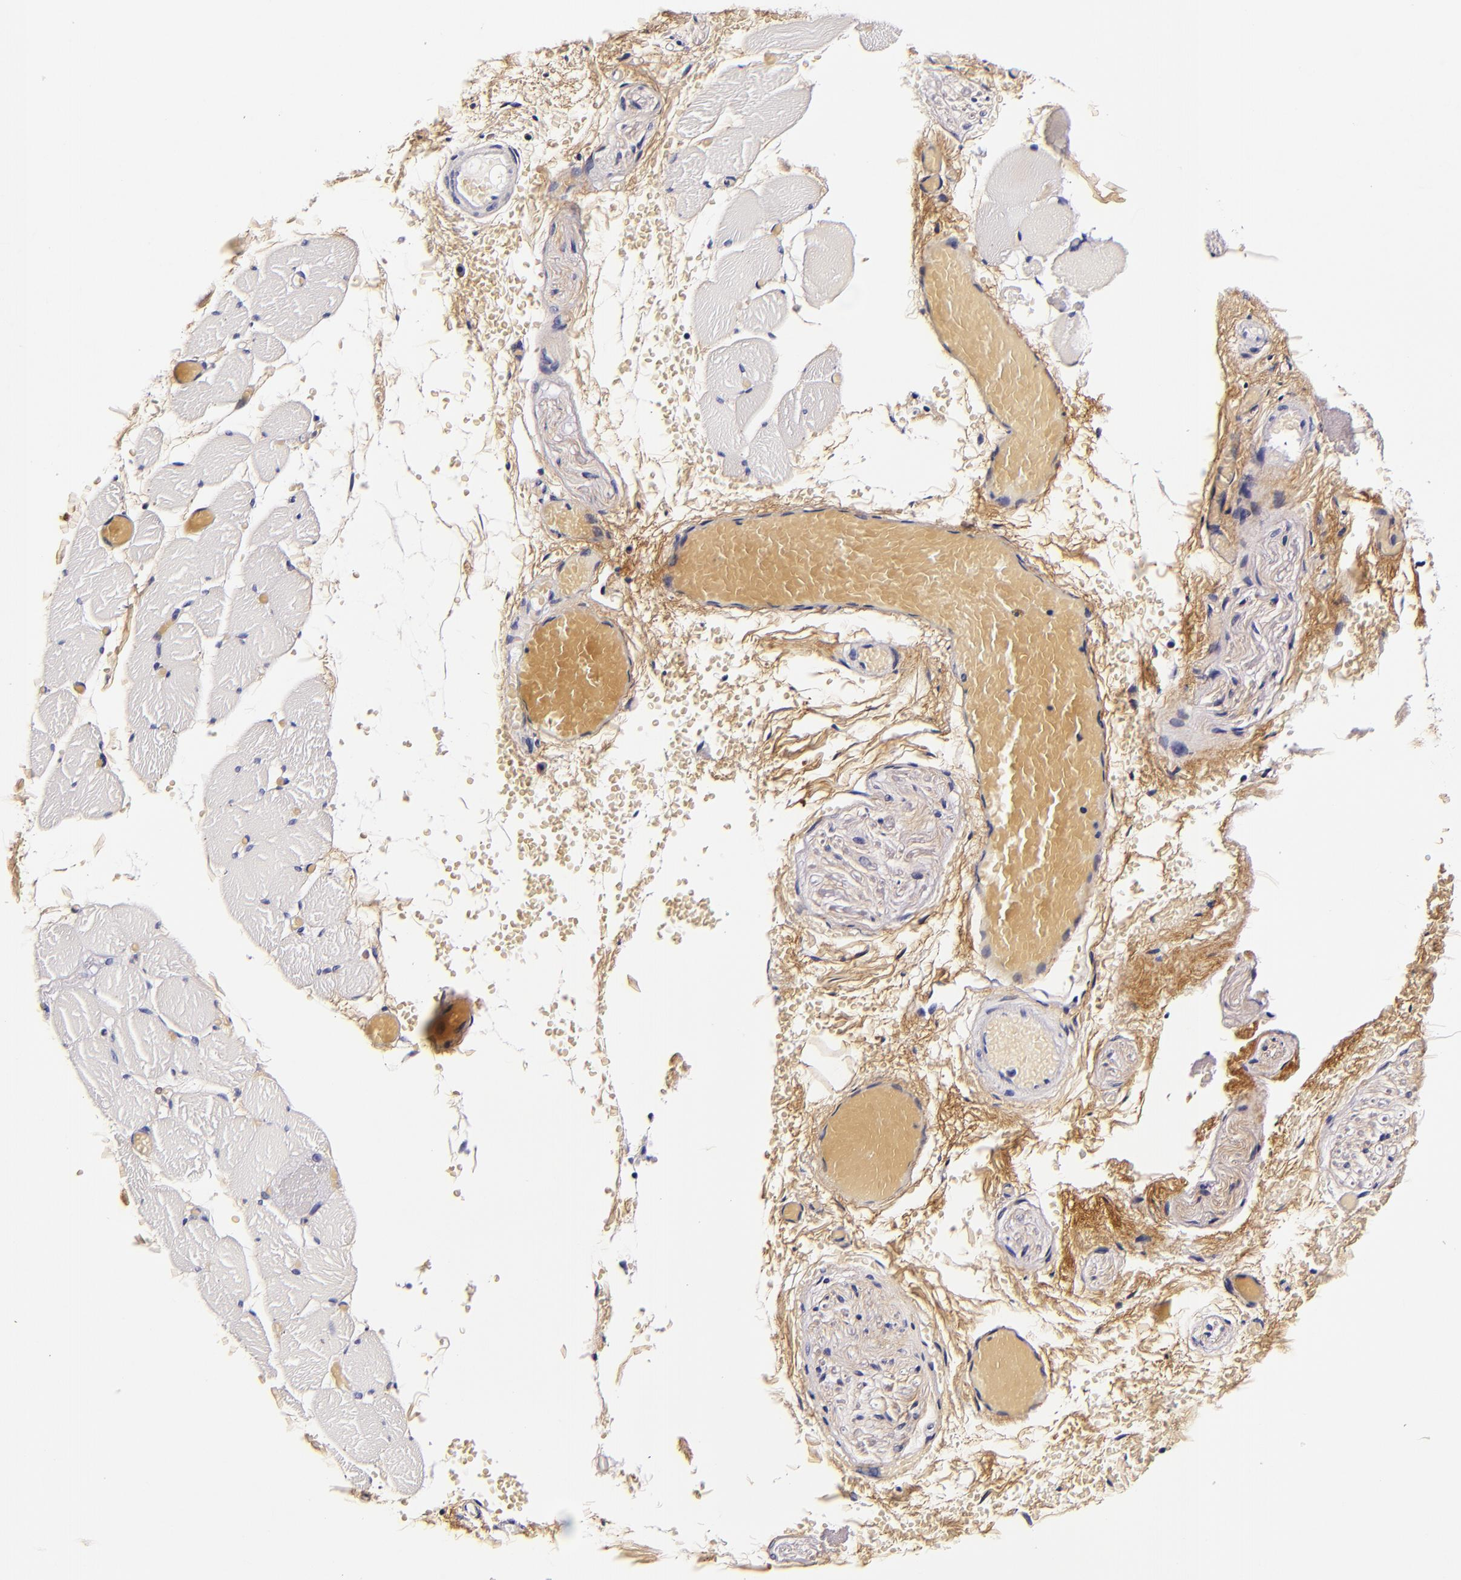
{"staining": {"intensity": "negative", "quantity": "none", "location": "none"}, "tissue": "skeletal muscle", "cell_type": "Myocytes", "image_type": "normal", "snomed": [{"axis": "morphology", "description": "Normal tissue, NOS"}, {"axis": "topography", "description": "Skeletal muscle"}, {"axis": "topography", "description": "Soft tissue"}], "caption": "IHC micrograph of normal skeletal muscle: human skeletal muscle stained with DAB shows no significant protein positivity in myocytes.", "gene": "FBN1", "patient": {"sex": "female", "age": 58}}